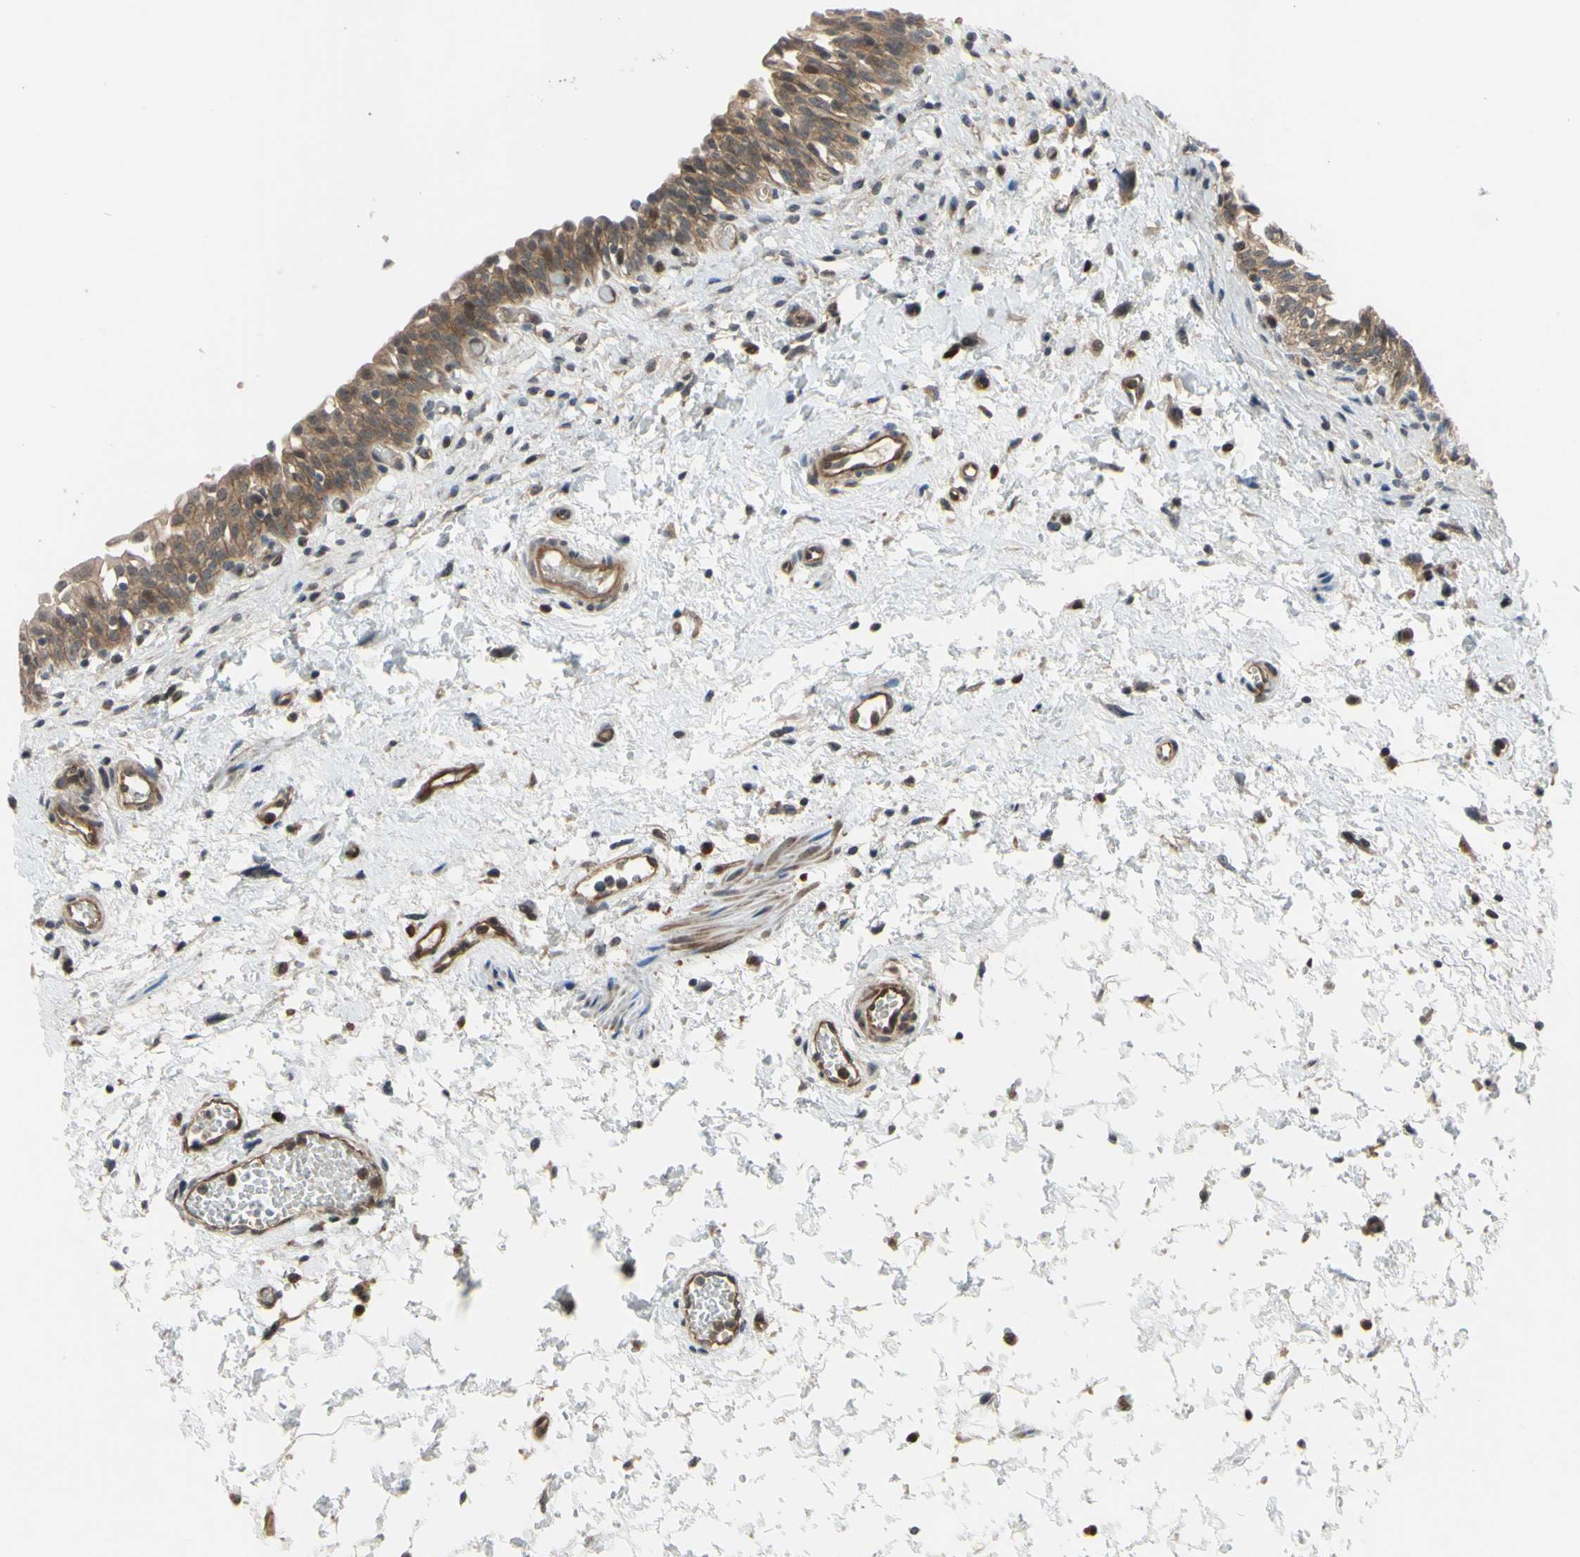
{"staining": {"intensity": "moderate", "quantity": ">75%", "location": "cytoplasmic/membranous,nuclear"}, "tissue": "urinary bladder", "cell_type": "Urothelial cells", "image_type": "normal", "snomed": [{"axis": "morphology", "description": "Normal tissue, NOS"}, {"axis": "topography", "description": "Urinary bladder"}], "caption": "About >75% of urothelial cells in benign urinary bladder show moderate cytoplasmic/membranous,nuclear protein positivity as visualized by brown immunohistochemical staining.", "gene": "COMMD9", "patient": {"sex": "male", "age": 55}}